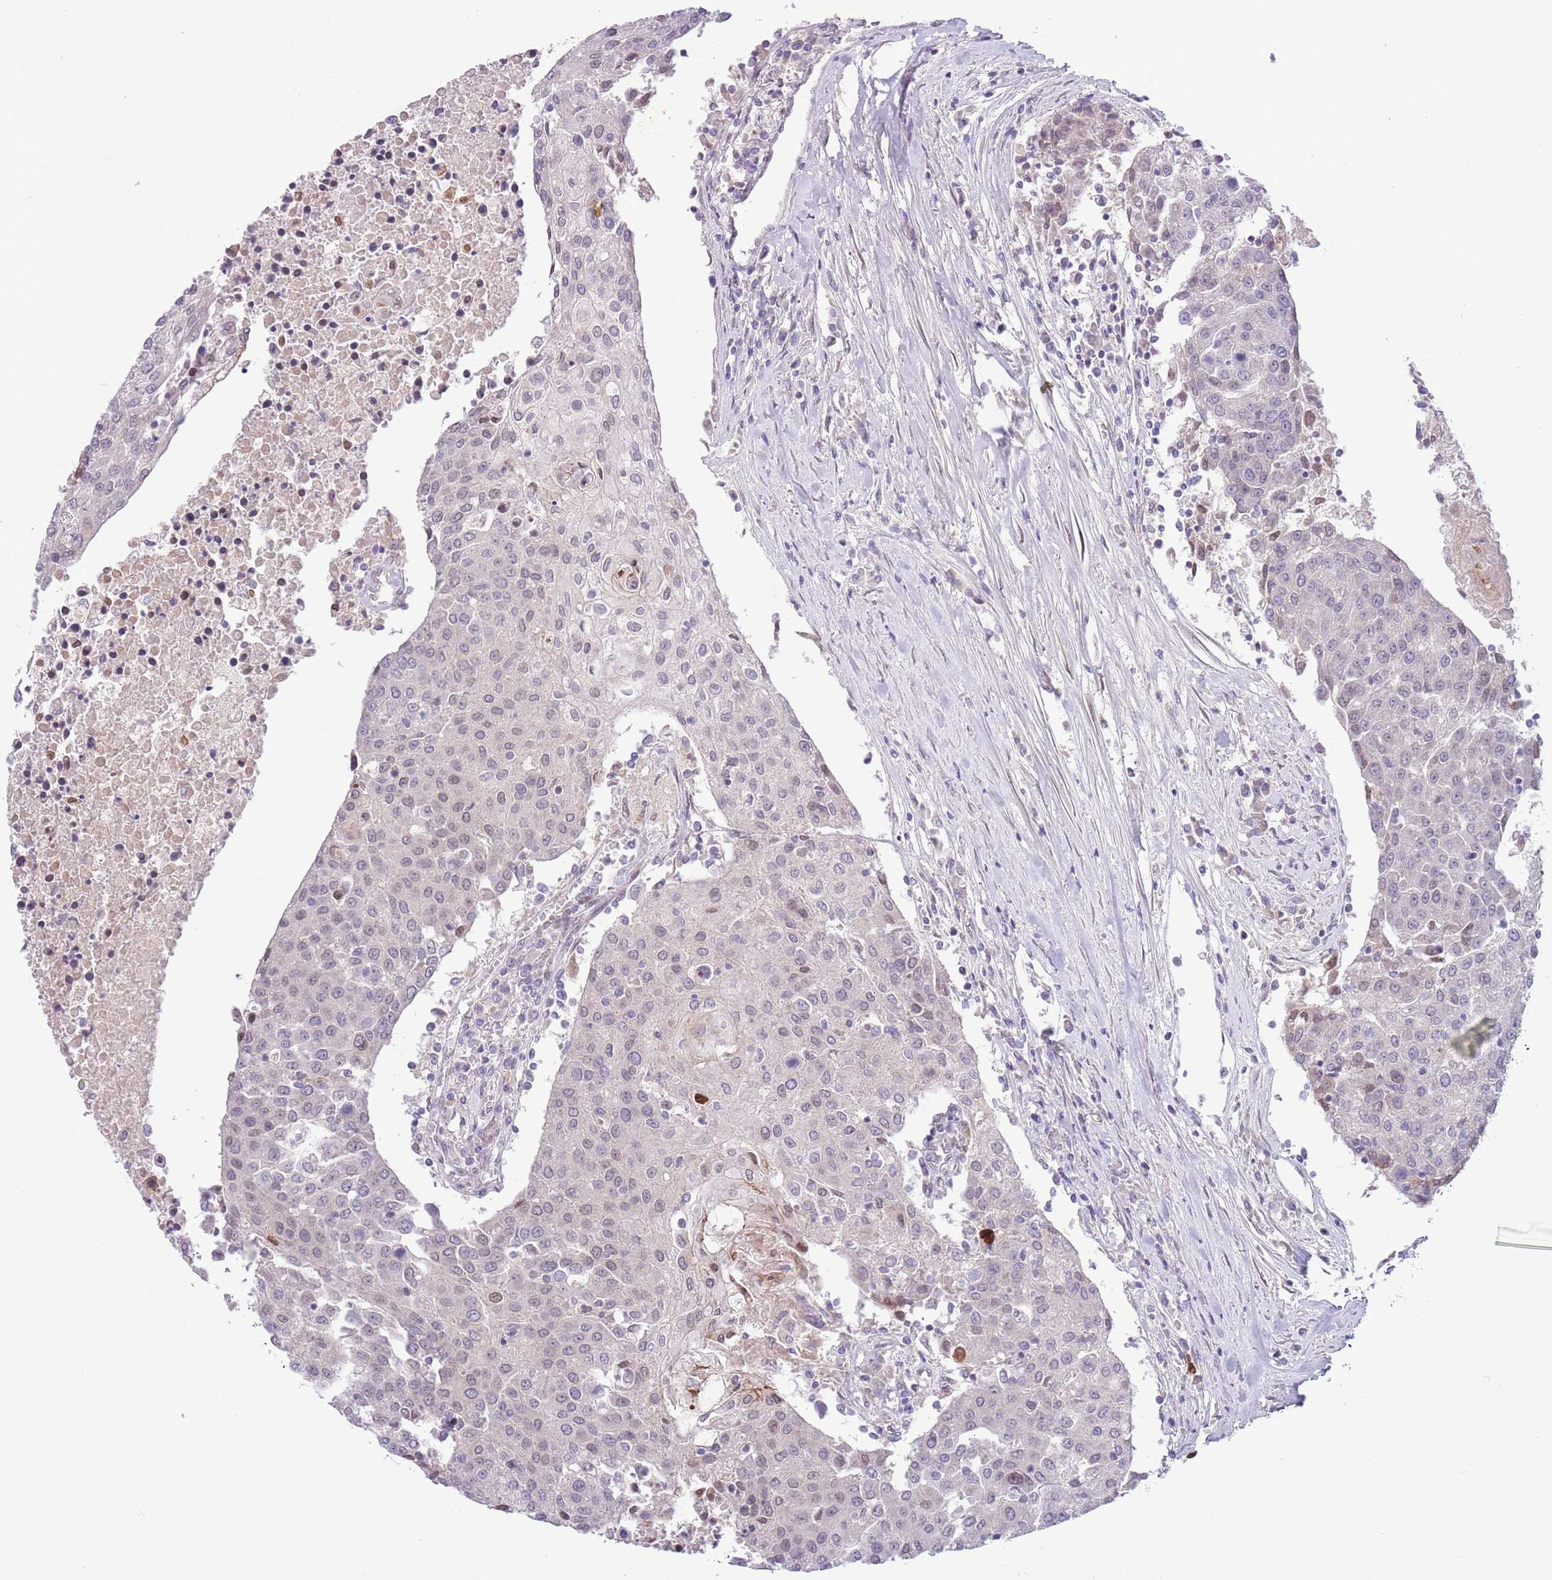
{"staining": {"intensity": "moderate", "quantity": "<25%", "location": "cytoplasmic/membranous"}, "tissue": "urothelial cancer", "cell_type": "Tumor cells", "image_type": "cancer", "snomed": [{"axis": "morphology", "description": "Urothelial carcinoma, High grade"}, {"axis": "topography", "description": "Urinary bladder"}], "caption": "Protein expression analysis of human high-grade urothelial carcinoma reveals moderate cytoplasmic/membranous expression in about <25% of tumor cells.", "gene": "CCND2", "patient": {"sex": "female", "age": 85}}